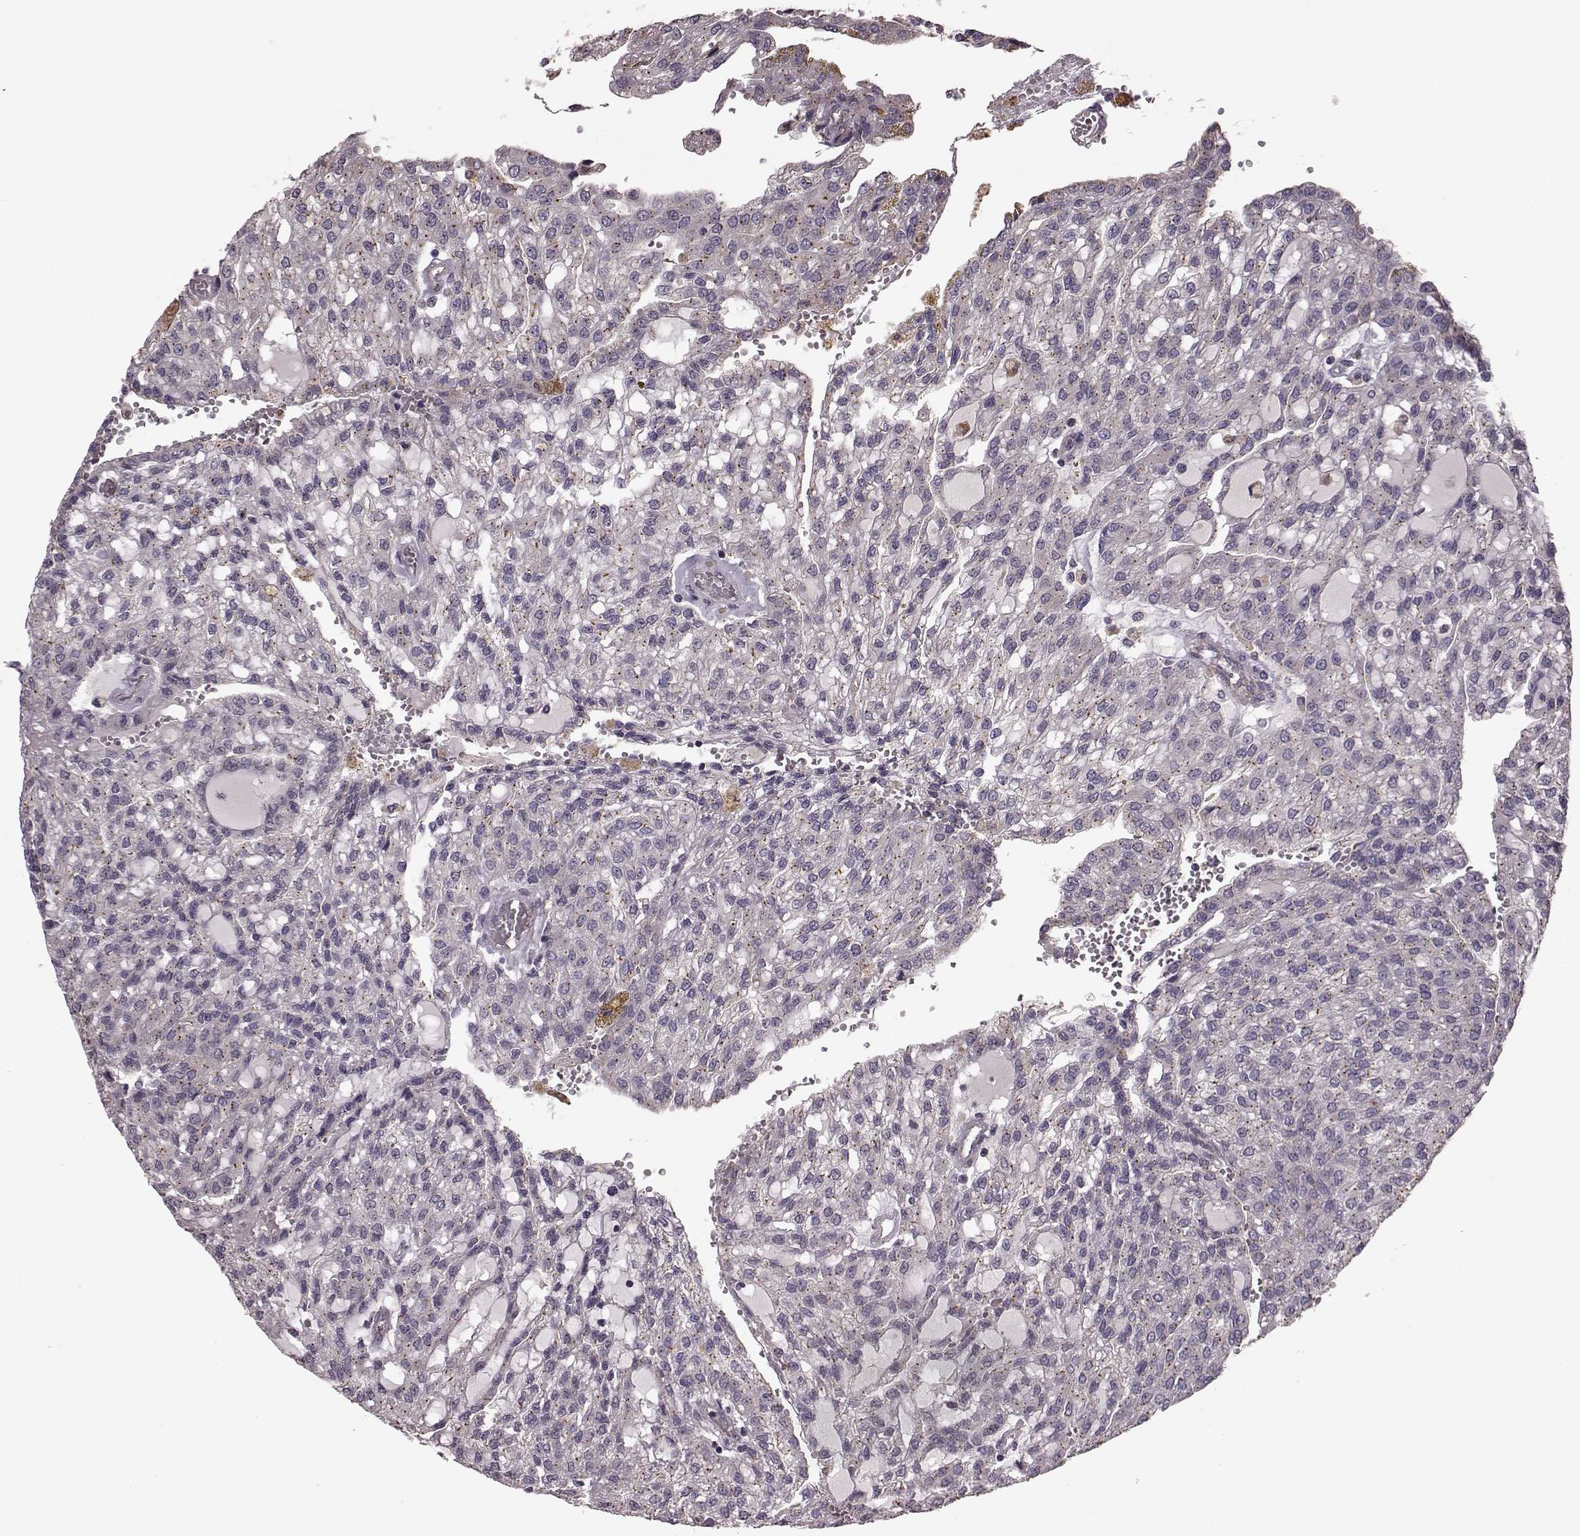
{"staining": {"intensity": "weak", "quantity": "<25%", "location": "cytoplasmic/membranous"}, "tissue": "renal cancer", "cell_type": "Tumor cells", "image_type": "cancer", "snomed": [{"axis": "morphology", "description": "Adenocarcinoma, NOS"}, {"axis": "topography", "description": "Kidney"}], "caption": "Tumor cells are negative for brown protein staining in renal adenocarcinoma.", "gene": "NTF3", "patient": {"sex": "male", "age": 63}}